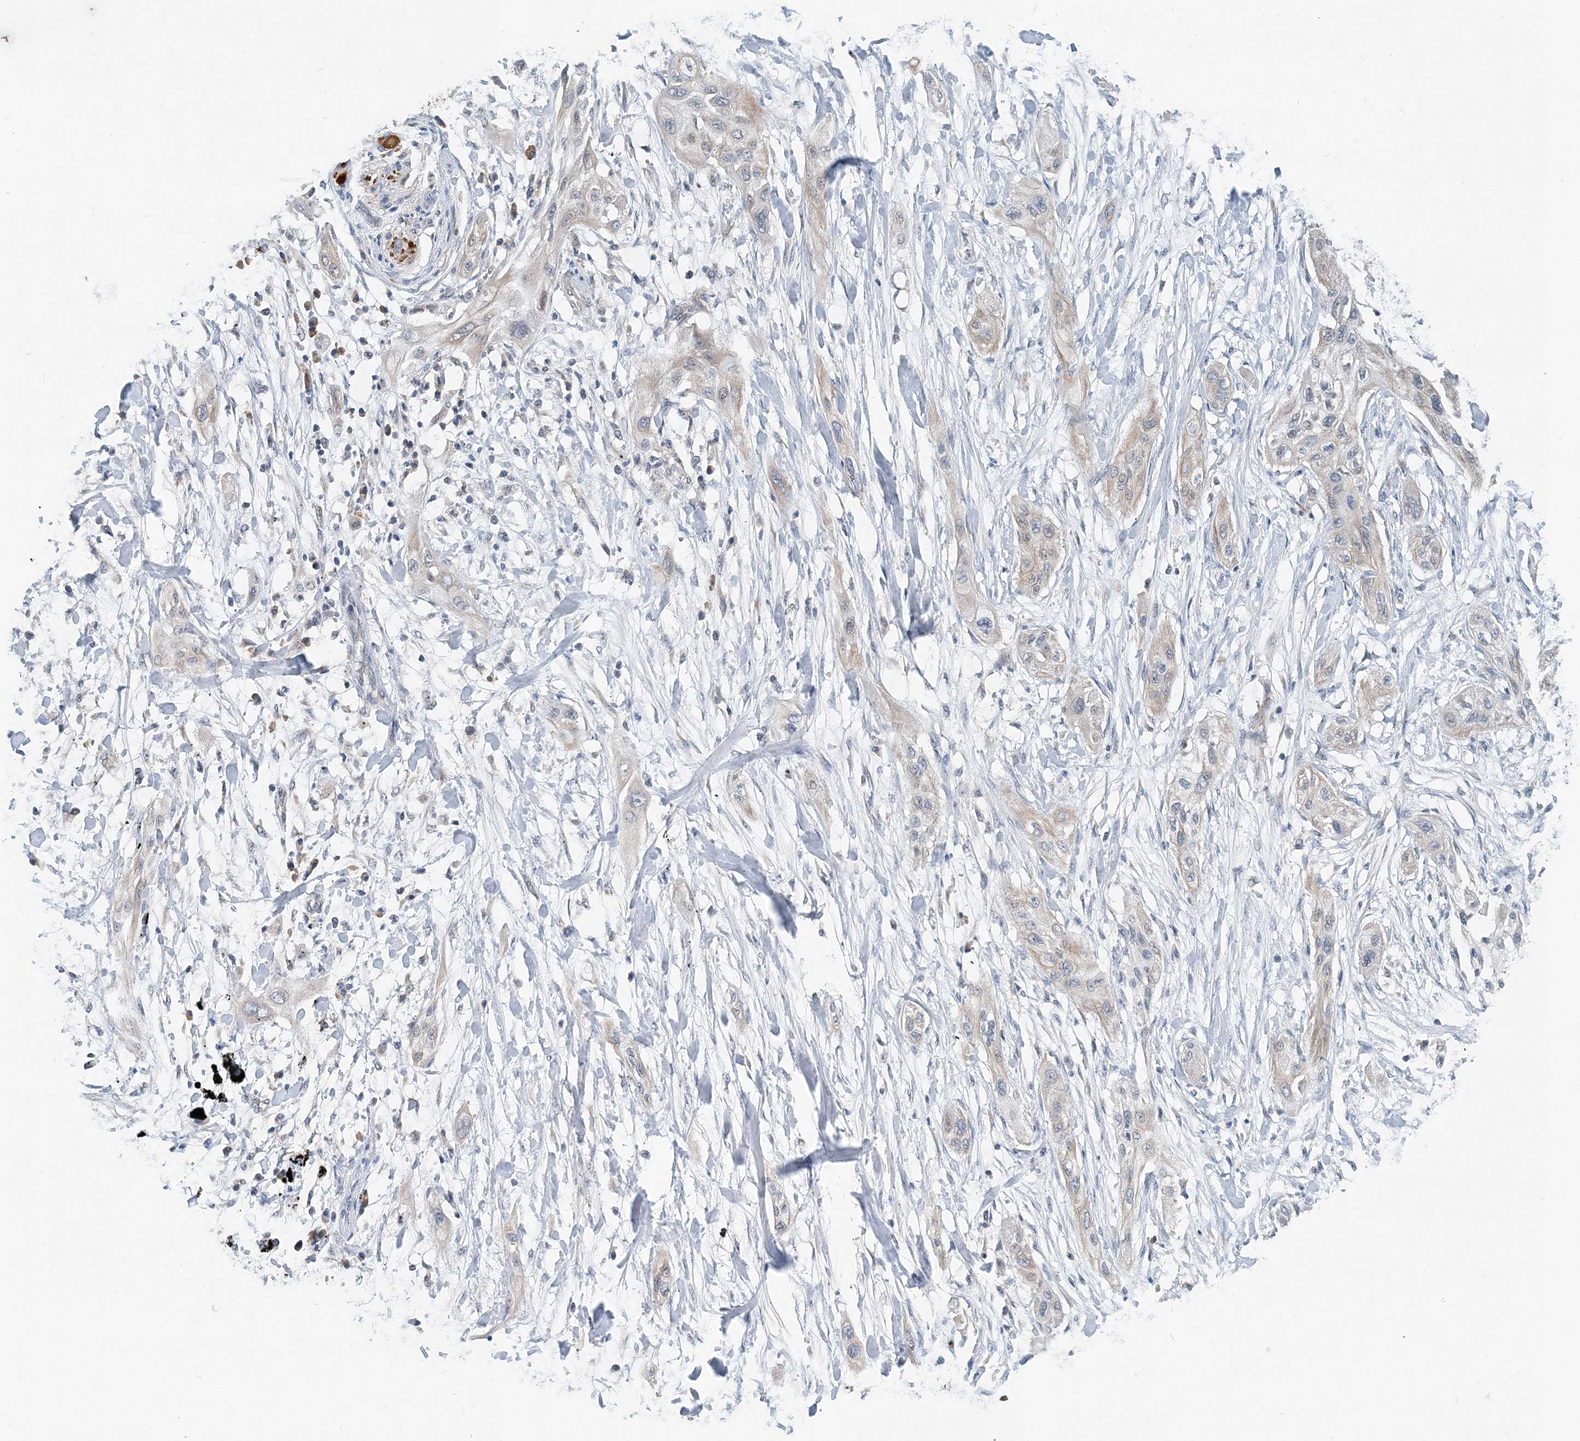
{"staining": {"intensity": "weak", "quantity": "<25%", "location": "cytoplasmic/membranous"}, "tissue": "lung cancer", "cell_type": "Tumor cells", "image_type": "cancer", "snomed": [{"axis": "morphology", "description": "Squamous cell carcinoma, NOS"}, {"axis": "topography", "description": "Lung"}], "caption": "Protein analysis of lung cancer exhibits no significant expression in tumor cells.", "gene": "EEF1A2", "patient": {"sex": "female", "age": 47}}